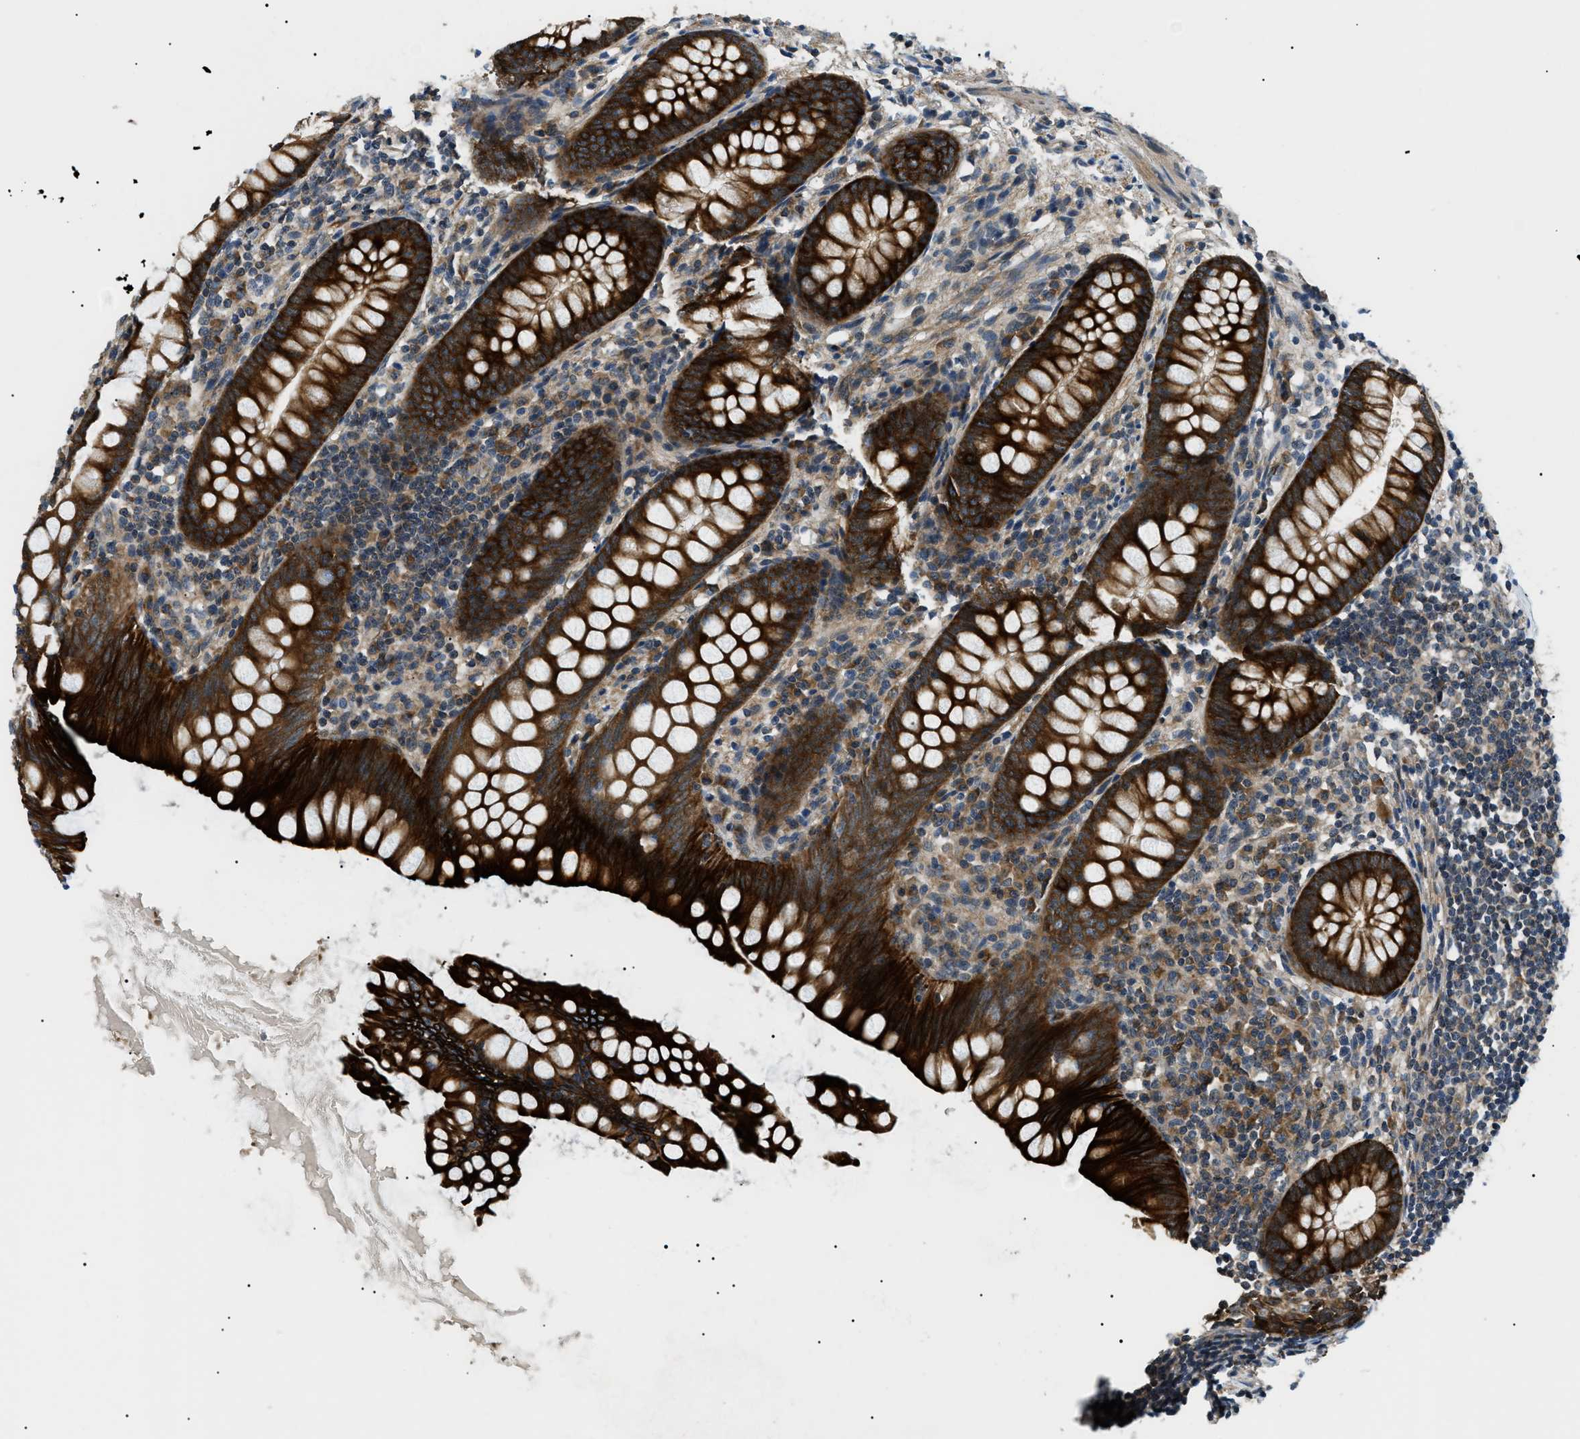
{"staining": {"intensity": "strong", "quantity": ">75%", "location": "cytoplasmic/membranous"}, "tissue": "appendix", "cell_type": "Glandular cells", "image_type": "normal", "snomed": [{"axis": "morphology", "description": "Normal tissue, NOS"}, {"axis": "topography", "description": "Appendix"}], "caption": "A brown stain labels strong cytoplasmic/membranous positivity of a protein in glandular cells of unremarkable appendix.", "gene": "SRPK1", "patient": {"sex": "female", "age": 77}}